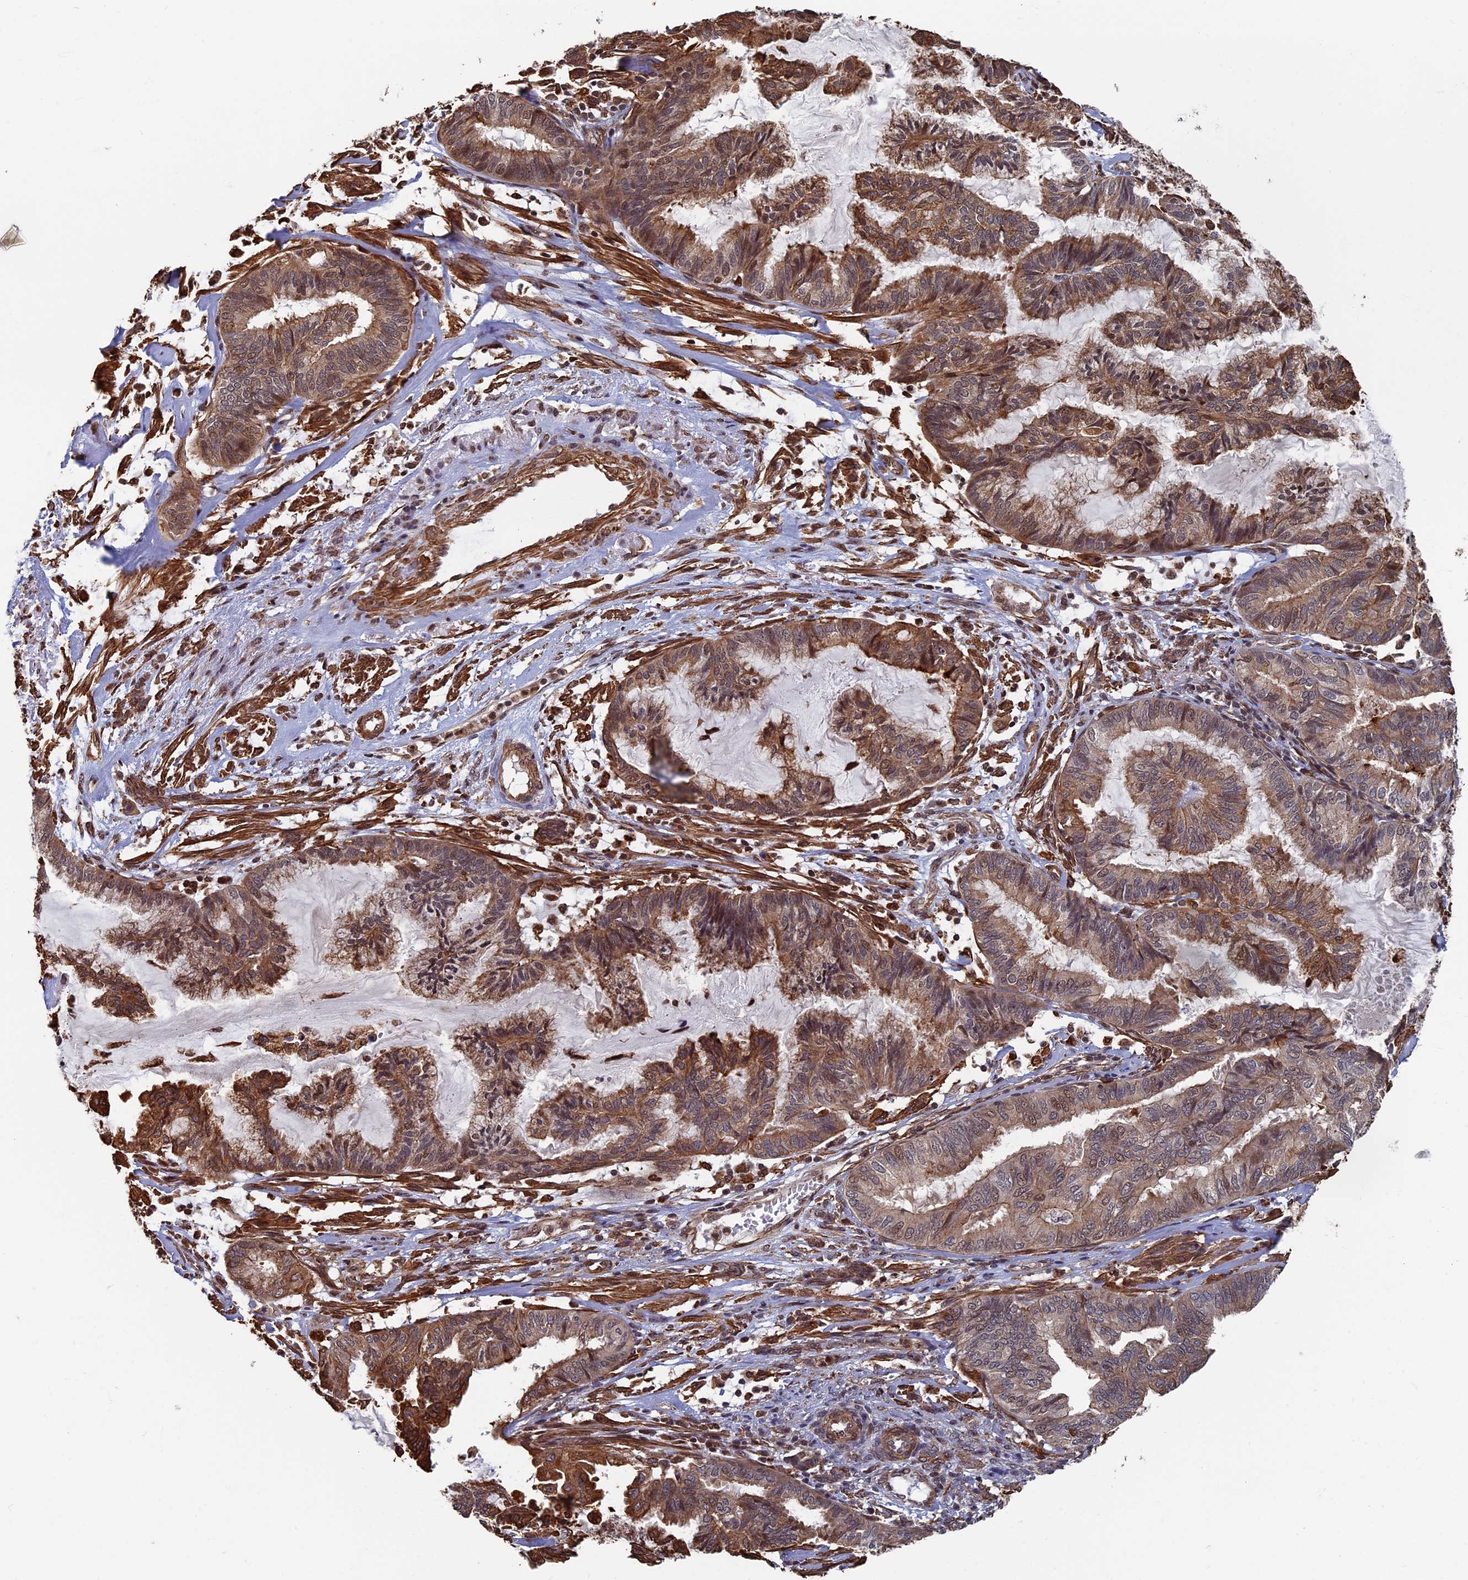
{"staining": {"intensity": "moderate", "quantity": ">75%", "location": "cytoplasmic/membranous"}, "tissue": "endometrial cancer", "cell_type": "Tumor cells", "image_type": "cancer", "snomed": [{"axis": "morphology", "description": "Adenocarcinoma, NOS"}, {"axis": "topography", "description": "Endometrium"}], "caption": "Tumor cells display medium levels of moderate cytoplasmic/membranous positivity in approximately >75% of cells in adenocarcinoma (endometrial). The staining is performed using DAB brown chromogen to label protein expression. The nuclei are counter-stained blue using hematoxylin.", "gene": "CTDP1", "patient": {"sex": "female", "age": 86}}